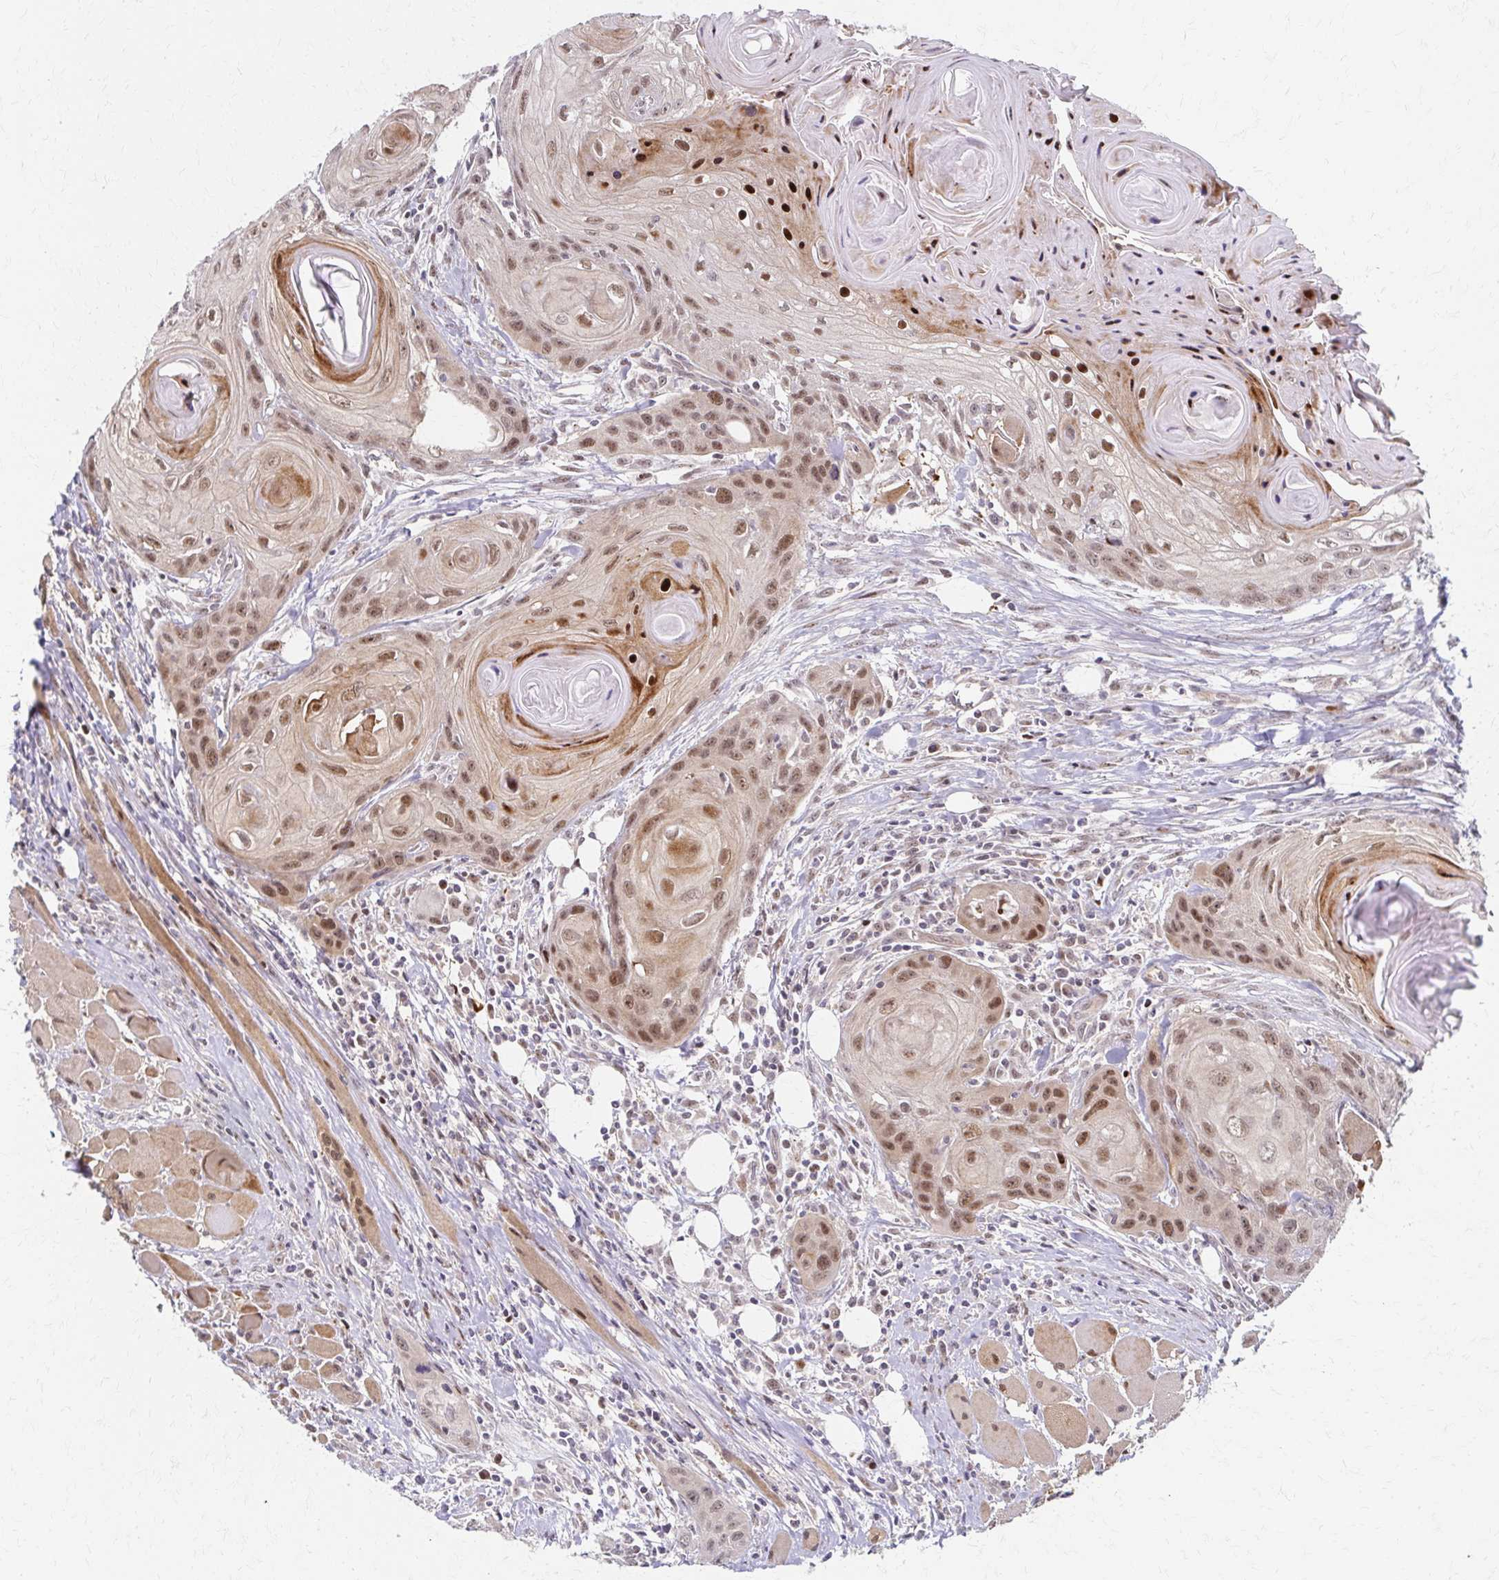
{"staining": {"intensity": "moderate", "quantity": ">75%", "location": "nuclear"}, "tissue": "head and neck cancer", "cell_type": "Tumor cells", "image_type": "cancer", "snomed": [{"axis": "morphology", "description": "Squamous cell carcinoma, NOS"}, {"axis": "topography", "description": "Oral tissue"}, {"axis": "topography", "description": "Head-Neck"}], "caption": "DAB (3,3'-diaminobenzidine) immunohistochemical staining of human head and neck cancer (squamous cell carcinoma) demonstrates moderate nuclear protein staining in about >75% of tumor cells.", "gene": "PSMD7", "patient": {"sex": "male", "age": 58}}